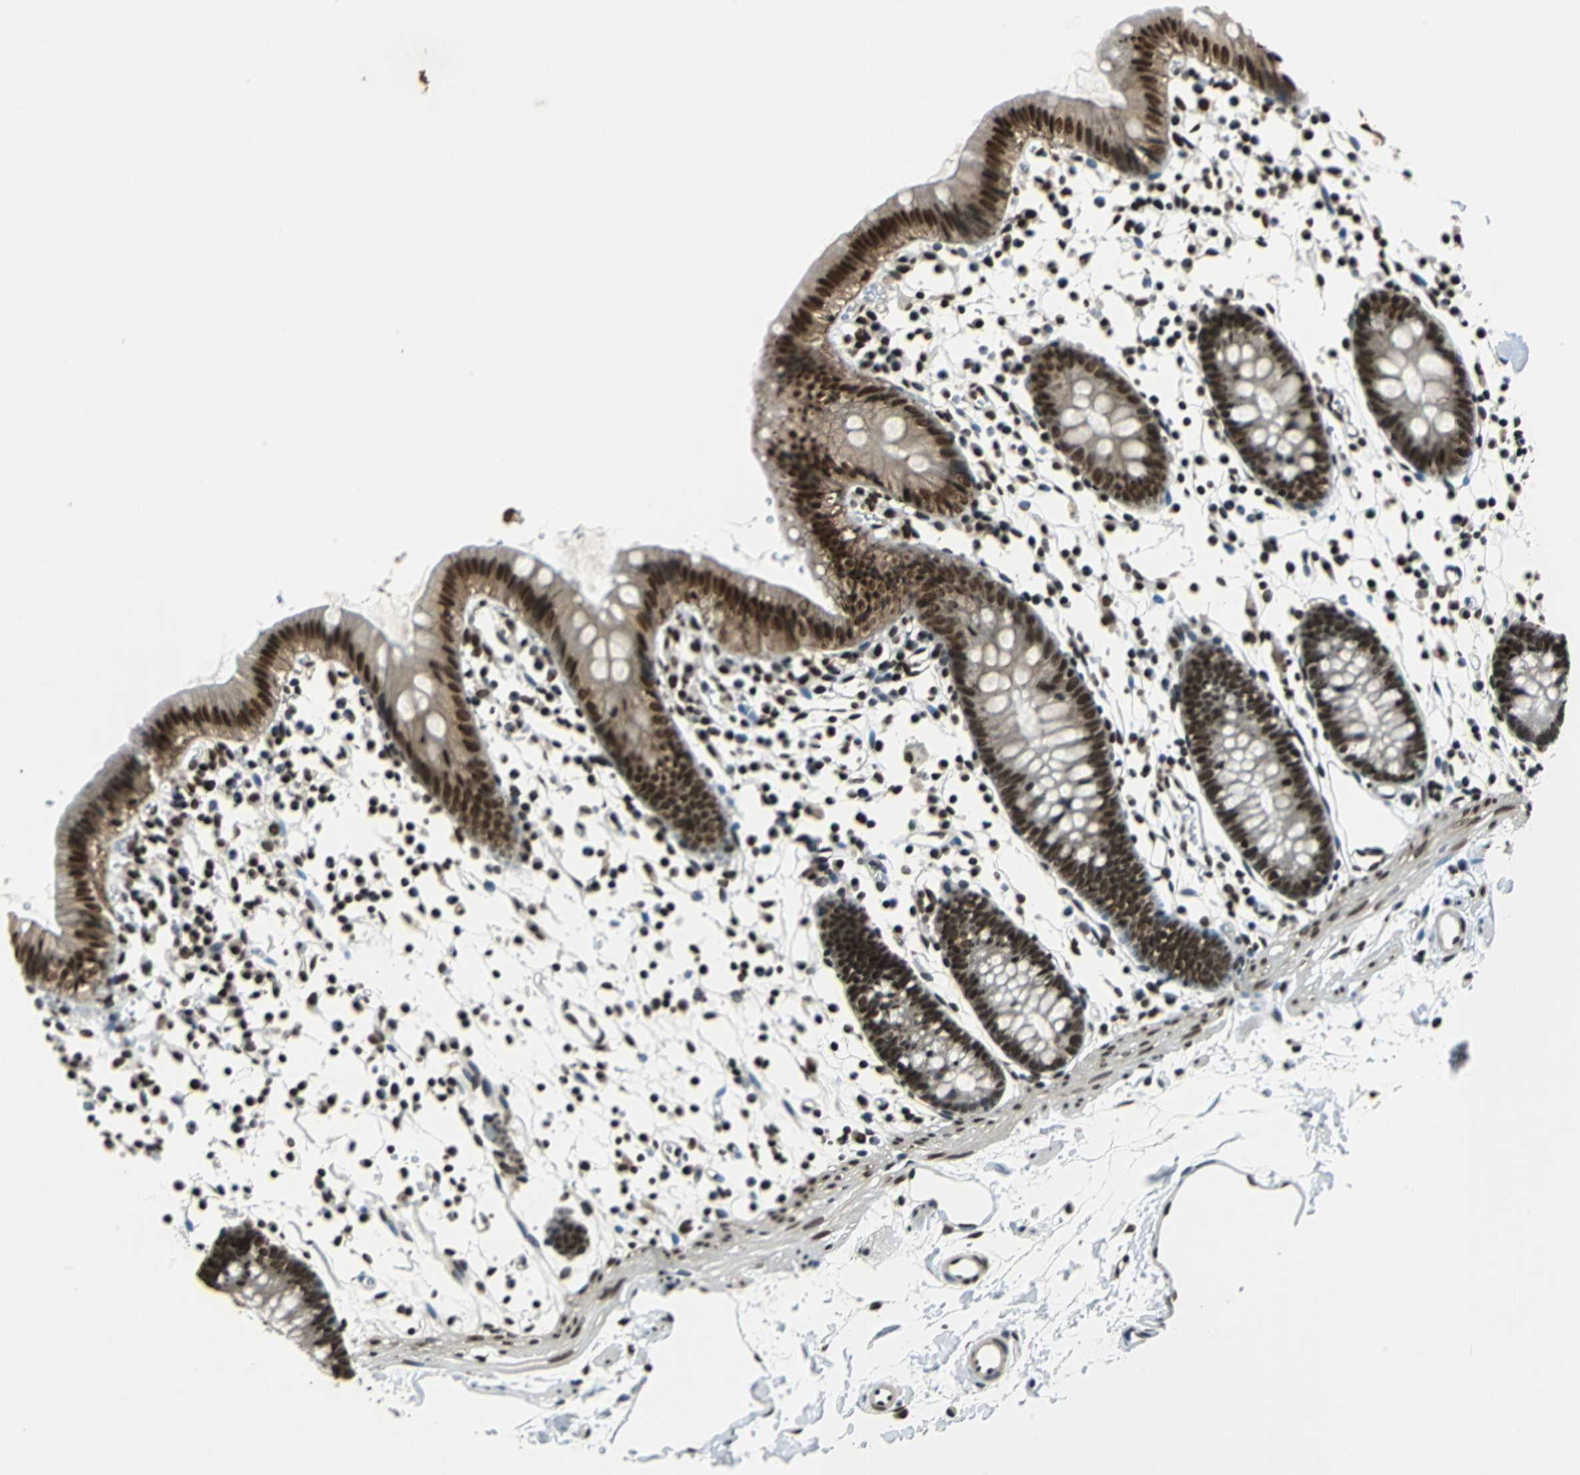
{"staining": {"intensity": "strong", "quantity": ">75%", "location": "nuclear"}, "tissue": "colon", "cell_type": "Endothelial cells", "image_type": "normal", "snomed": [{"axis": "morphology", "description": "Normal tissue, NOS"}, {"axis": "topography", "description": "Colon"}], "caption": "Approximately >75% of endothelial cells in normal human colon reveal strong nuclear protein staining as visualized by brown immunohistochemical staining.", "gene": "RBM14", "patient": {"sex": "male", "age": 14}}